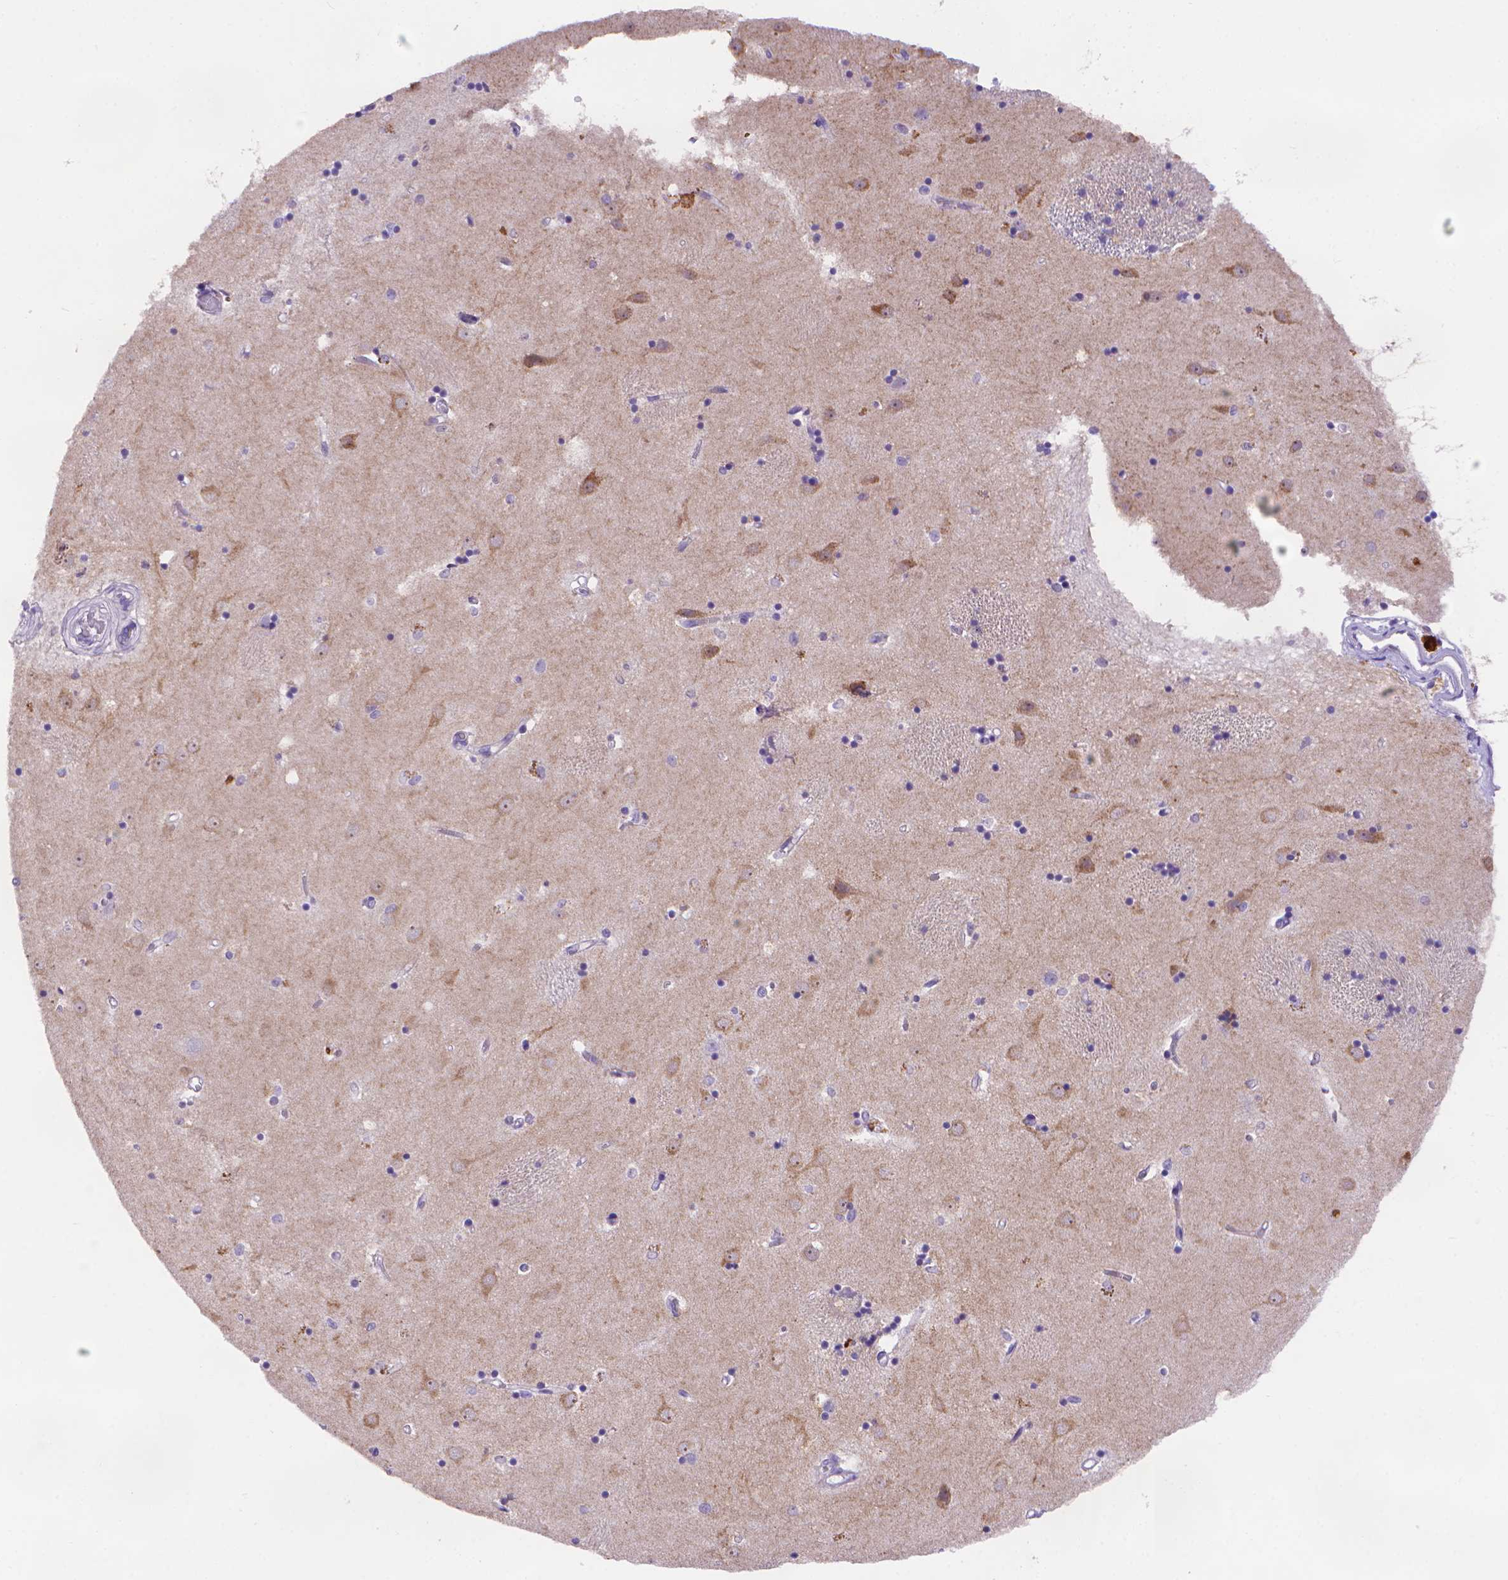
{"staining": {"intensity": "negative", "quantity": "none", "location": "none"}, "tissue": "caudate", "cell_type": "Glial cells", "image_type": "normal", "snomed": [{"axis": "morphology", "description": "Normal tissue, NOS"}, {"axis": "topography", "description": "Lateral ventricle wall"}], "caption": "Histopathology image shows no protein staining in glial cells of unremarkable caudate. (DAB immunohistochemistry (IHC) visualized using brightfield microscopy, high magnification).", "gene": "FGD2", "patient": {"sex": "male", "age": 54}}